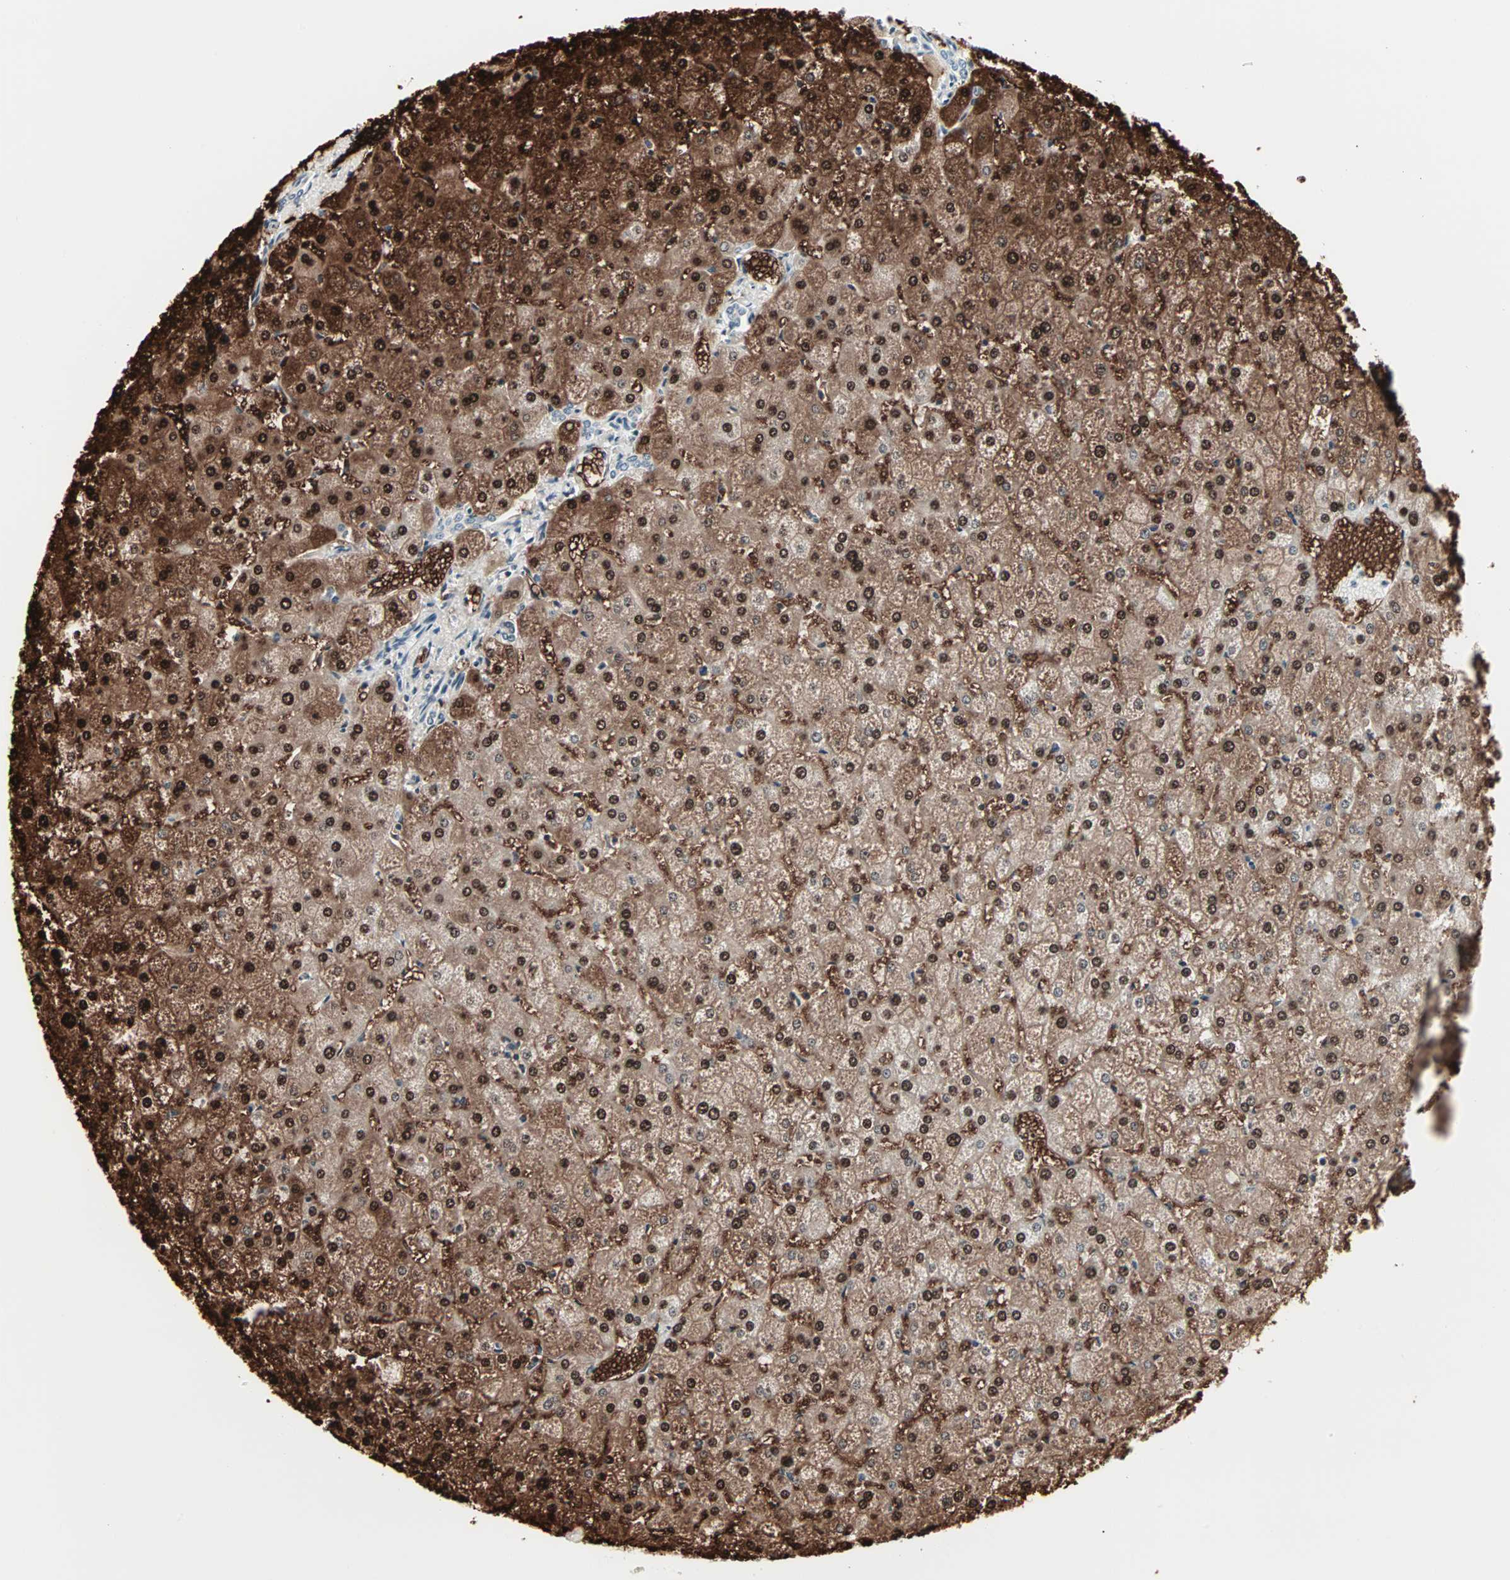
{"staining": {"intensity": "negative", "quantity": "none", "location": "none"}, "tissue": "liver", "cell_type": "Cholangiocytes", "image_type": "normal", "snomed": [{"axis": "morphology", "description": "Normal tissue, NOS"}, {"axis": "topography", "description": "Liver"}], "caption": "The histopathology image reveals no significant positivity in cholangiocytes of liver.", "gene": "CBLC", "patient": {"sex": "female", "age": 32}}